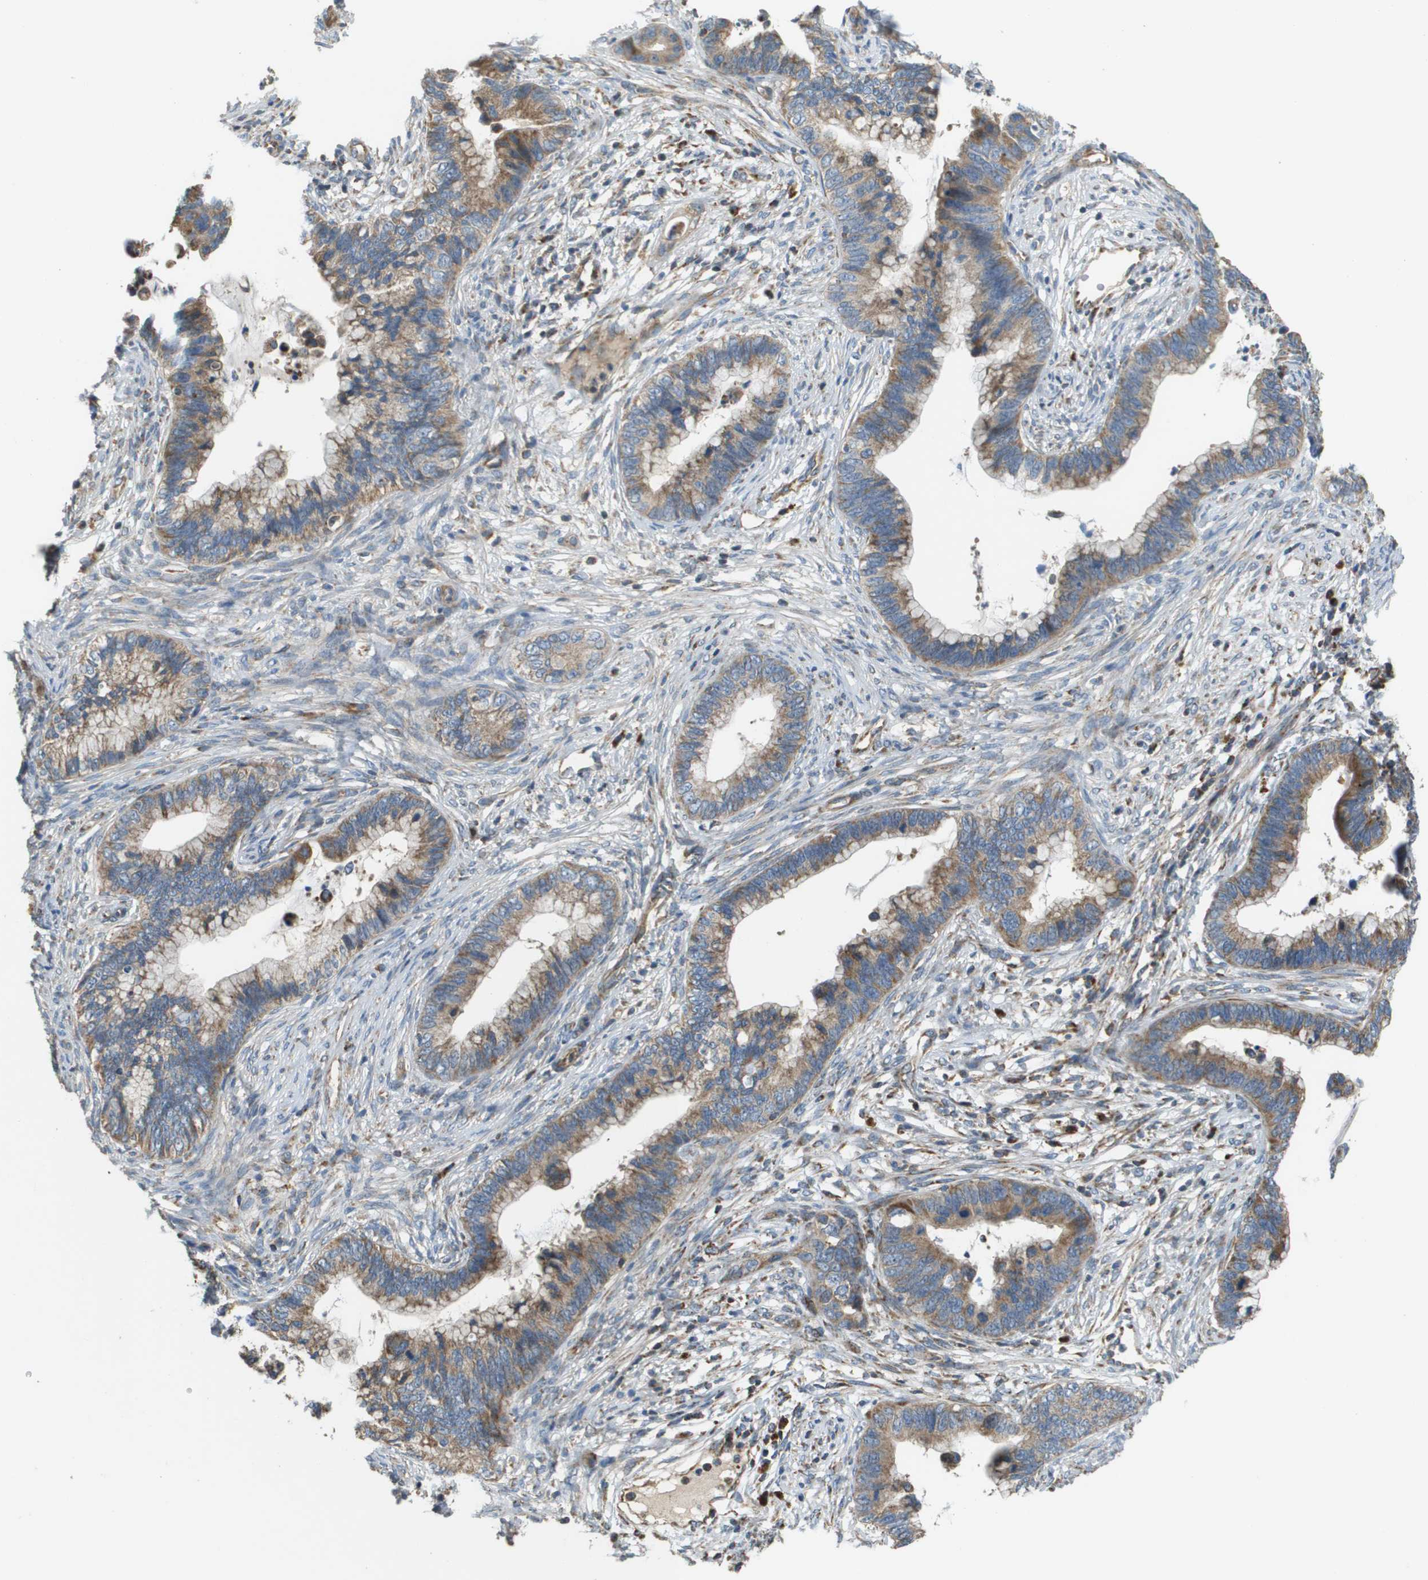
{"staining": {"intensity": "moderate", "quantity": ">75%", "location": "cytoplasmic/membranous"}, "tissue": "cervical cancer", "cell_type": "Tumor cells", "image_type": "cancer", "snomed": [{"axis": "morphology", "description": "Adenocarcinoma, NOS"}, {"axis": "topography", "description": "Cervix"}], "caption": "Protein expression analysis of human cervical adenocarcinoma reveals moderate cytoplasmic/membranous expression in approximately >75% of tumor cells.", "gene": "NRK", "patient": {"sex": "female", "age": 44}}